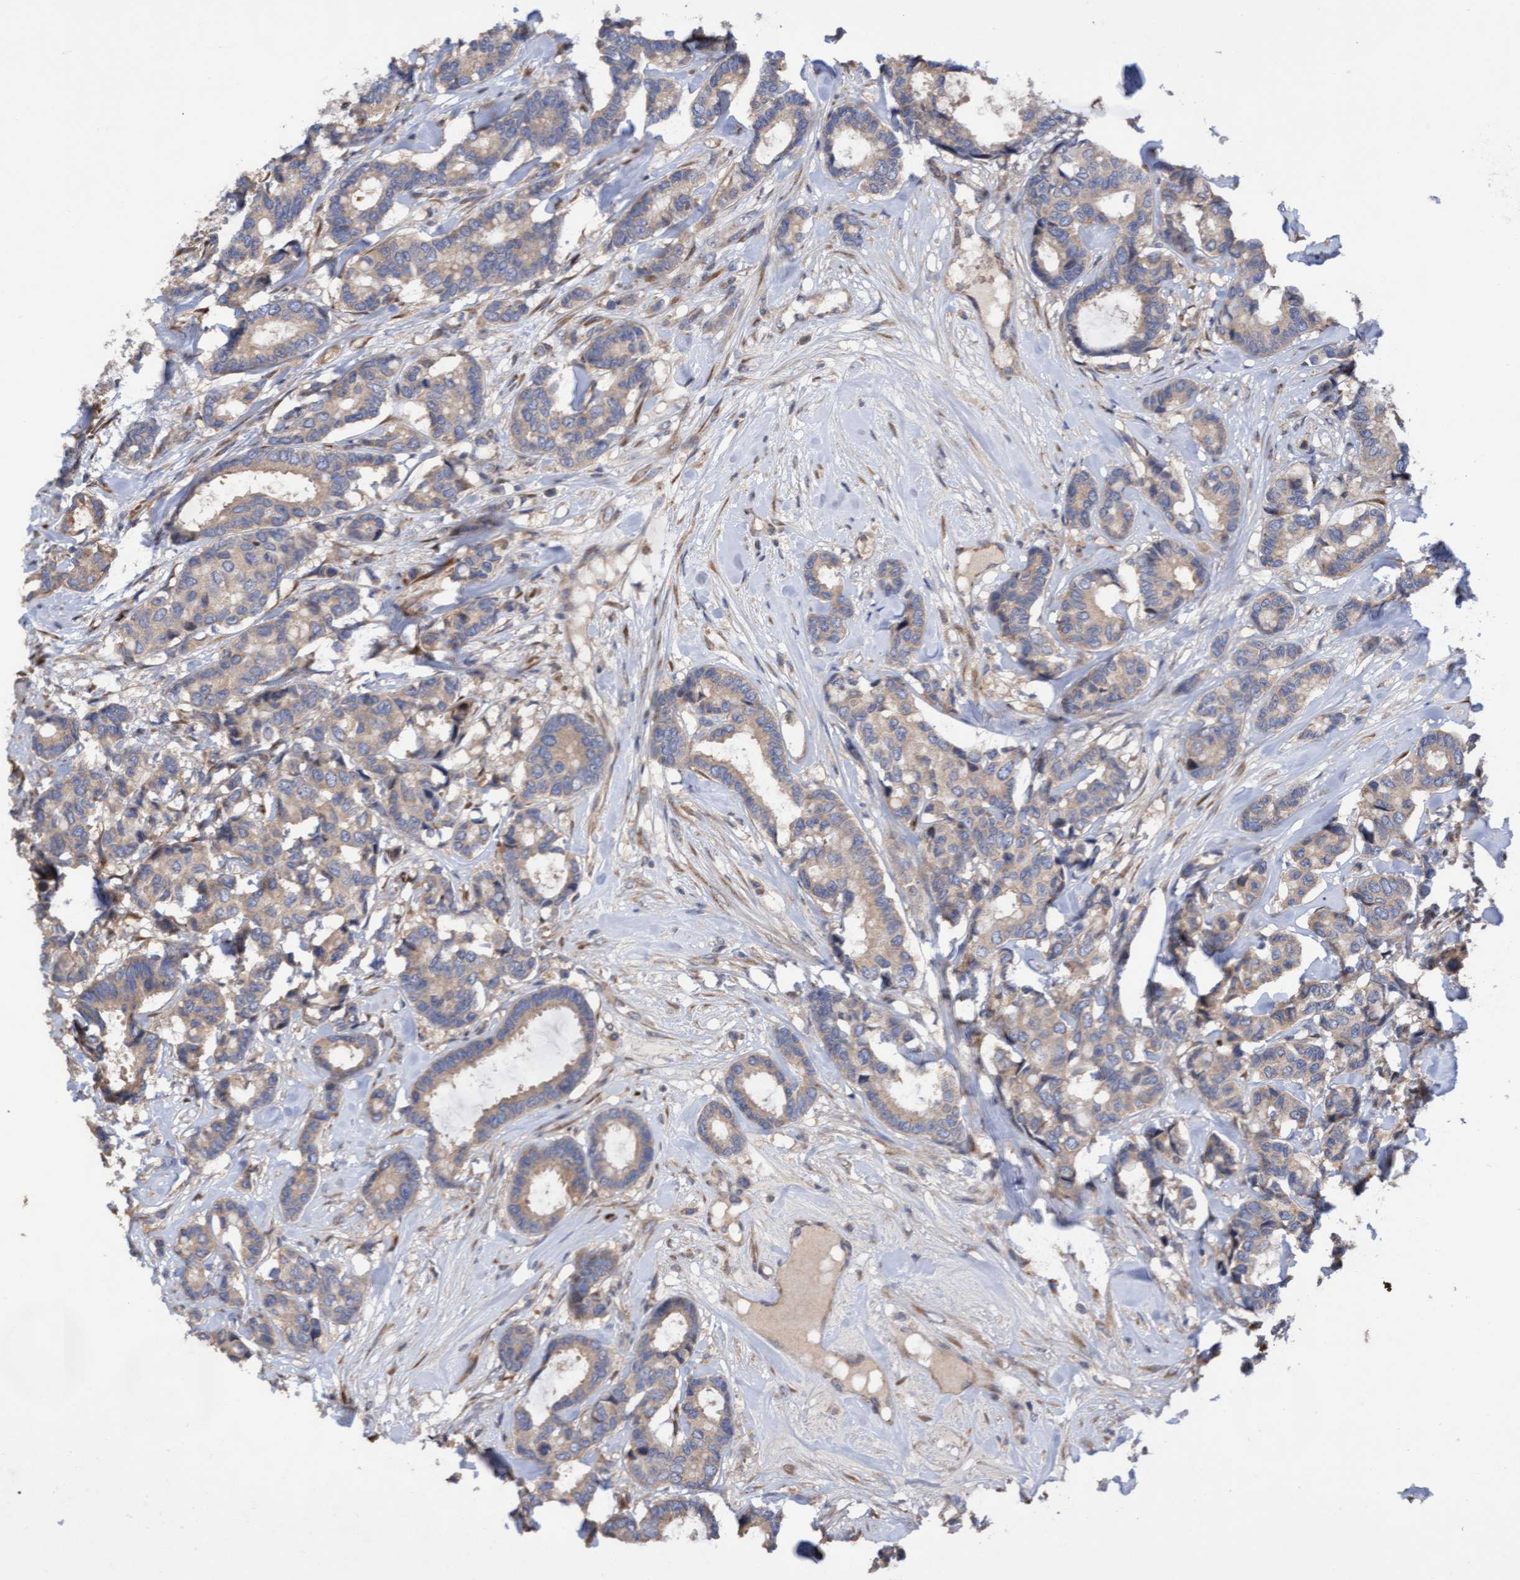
{"staining": {"intensity": "weak", "quantity": ">75%", "location": "cytoplasmic/membranous"}, "tissue": "breast cancer", "cell_type": "Tumor cells", "image_type": "cancer", "snomed": [{"axis": "morphology", "description": "Duct carcinoma"}, {"axis": "topography", "description": "Breast"}], "caption": "An image of breast cancer (infiltrating ductal carcinoma) stained for a protein shows weak cytoplasmic/membranous brown staining in tumor cells. The staining is performed using DAB (3,3'-diaminobenzidine) brown chromogen to label protein expression. The nuclei are counter-stained blue using hematoxylin.", "gene": "ELP5", "patient": {"sex": "female", "age": 87}}